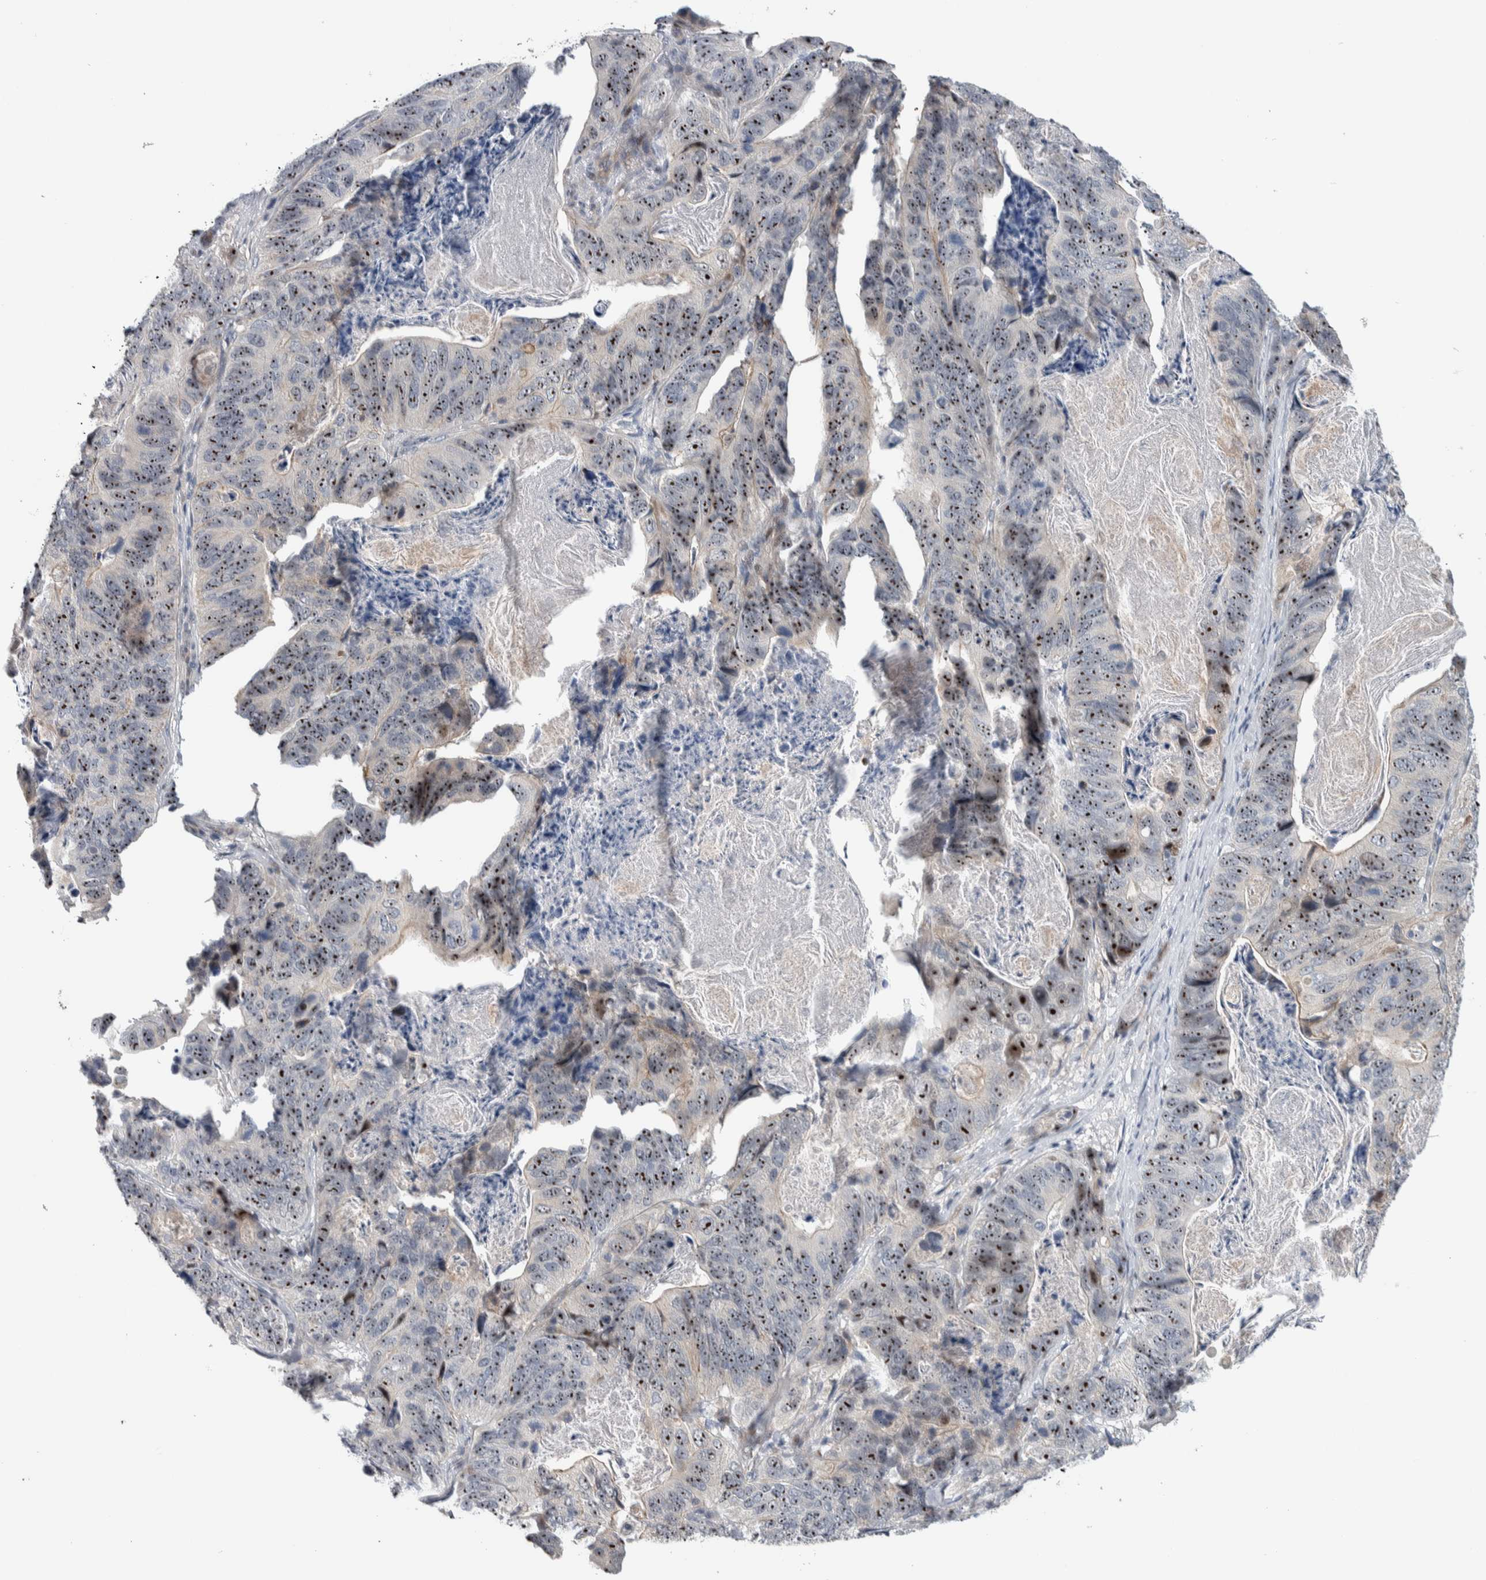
{"staining": {"intensity": "strong", "quantity": ">75%", "location": "nuclear"}, "tissue": "stomach cancer", "cell_type": "Tumor cells", "image_type": "cancer", "snomed": [{"axis": "morphology", "description": "Normal tissue, NOS"}, {"axis": "morphology", "description": "Adenocarcinoma, NOS"}, {"axis": "topography", "description": "Stomach"}], "caption": "About >75% of tumor cells in human stomach cancer (adenocarcinoma) display strong nuclear protein positivity as visualized by brown immunohistochemical staining.", "gene": "PRRG4", "patient": {"sex": "female", "age": 89}}